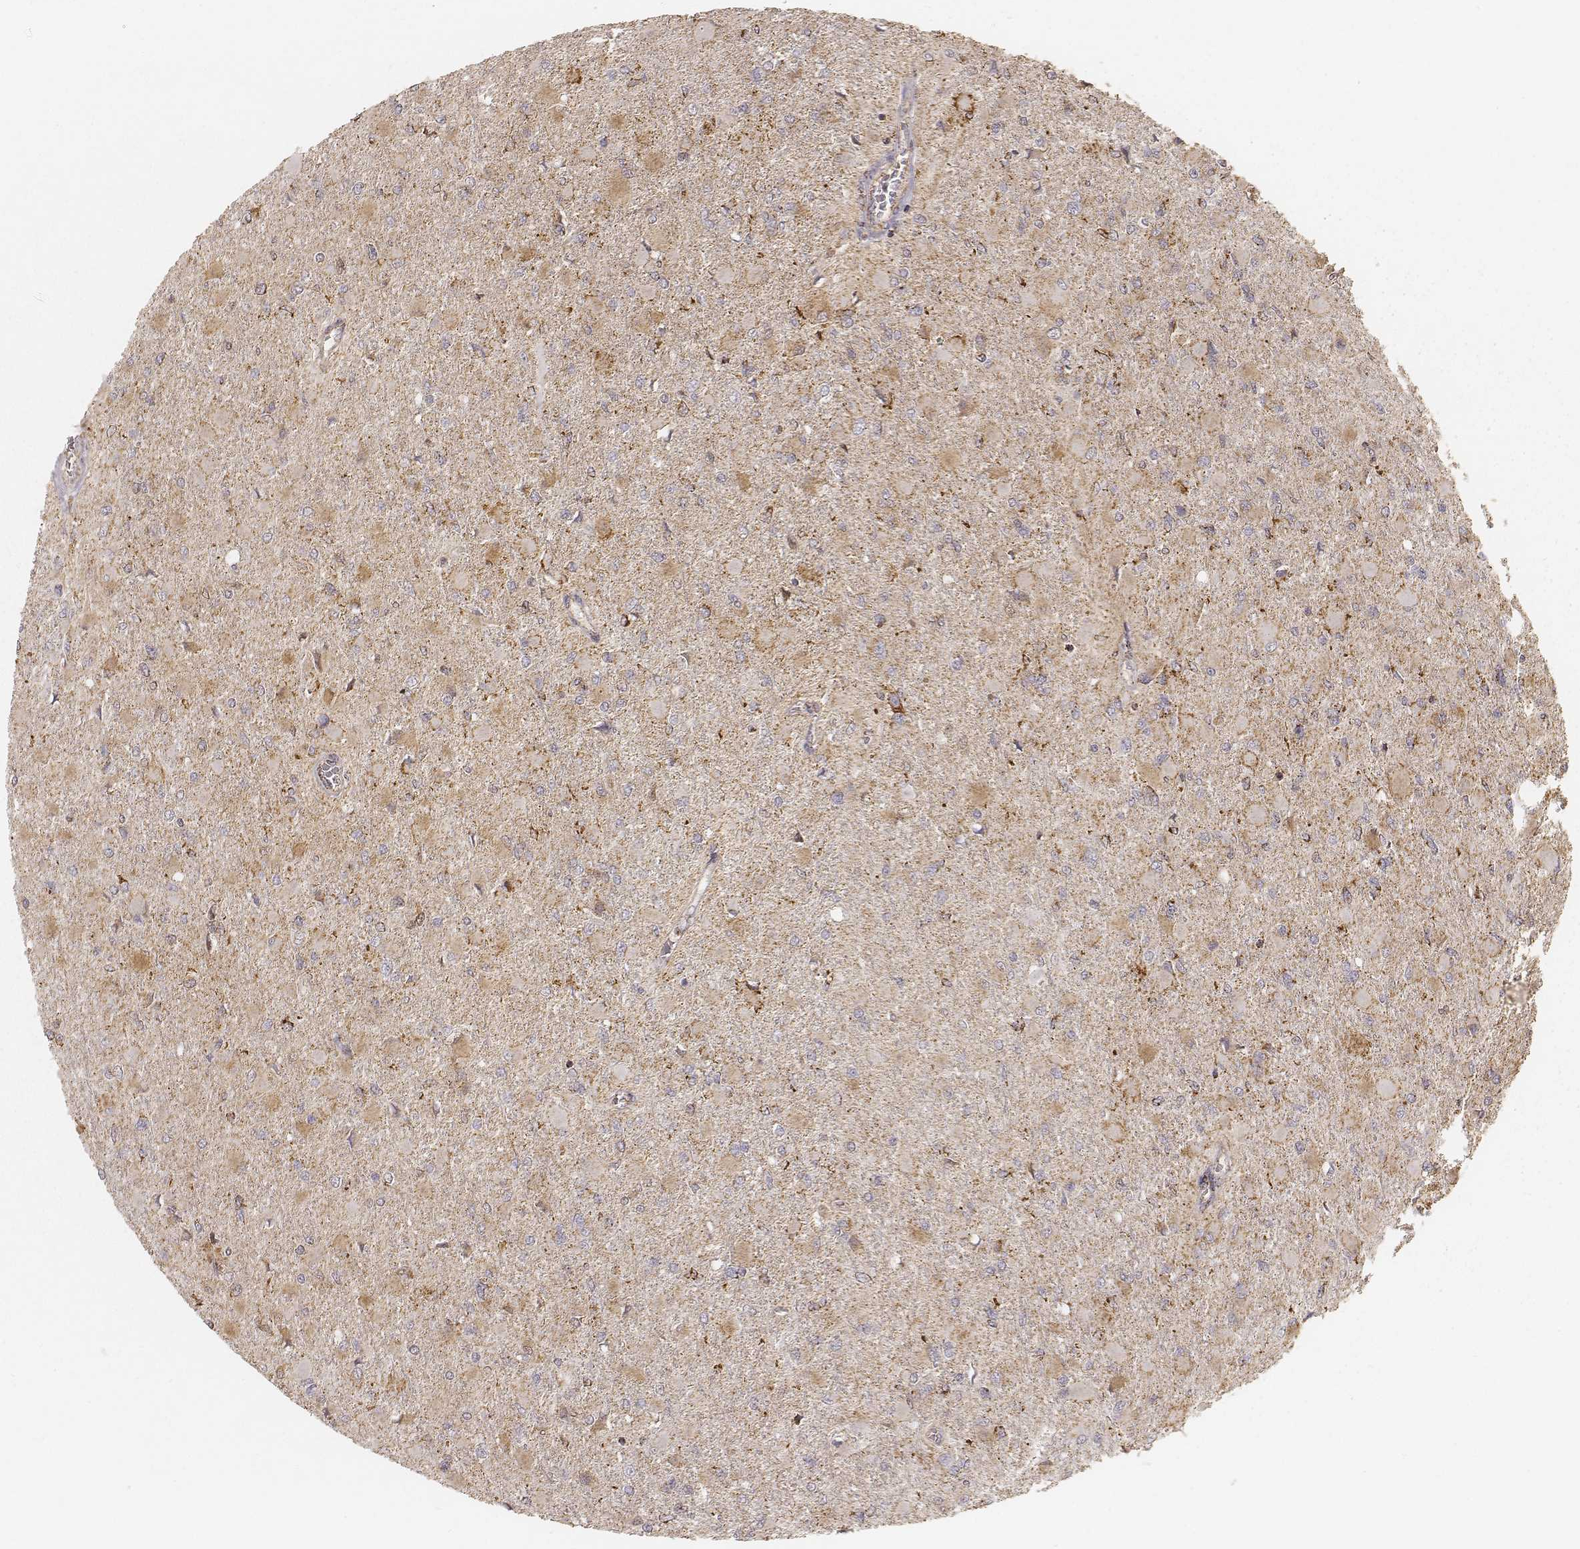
{"staining": {"intensity": "weak", "quantity": "25%-75%", "location": "cytoplasmic/membranous"}, "tissue": "glioma", "cell_type": "Tumor cells", "image_type": "cancer", "snomed": [{"axis": "morphology", "description": "Glioma, malignant, High grade"}, {"axis": "topography", "description": "Cerebral cortex"}], "caption": "Protein analysis of malignant glioma (high-grade) tissue shows weak cytoplasmic/membranous staining in about 25%-75% of tumor cells.", "gene": "CS", "patient": {"sex": "female", "age": 36}}